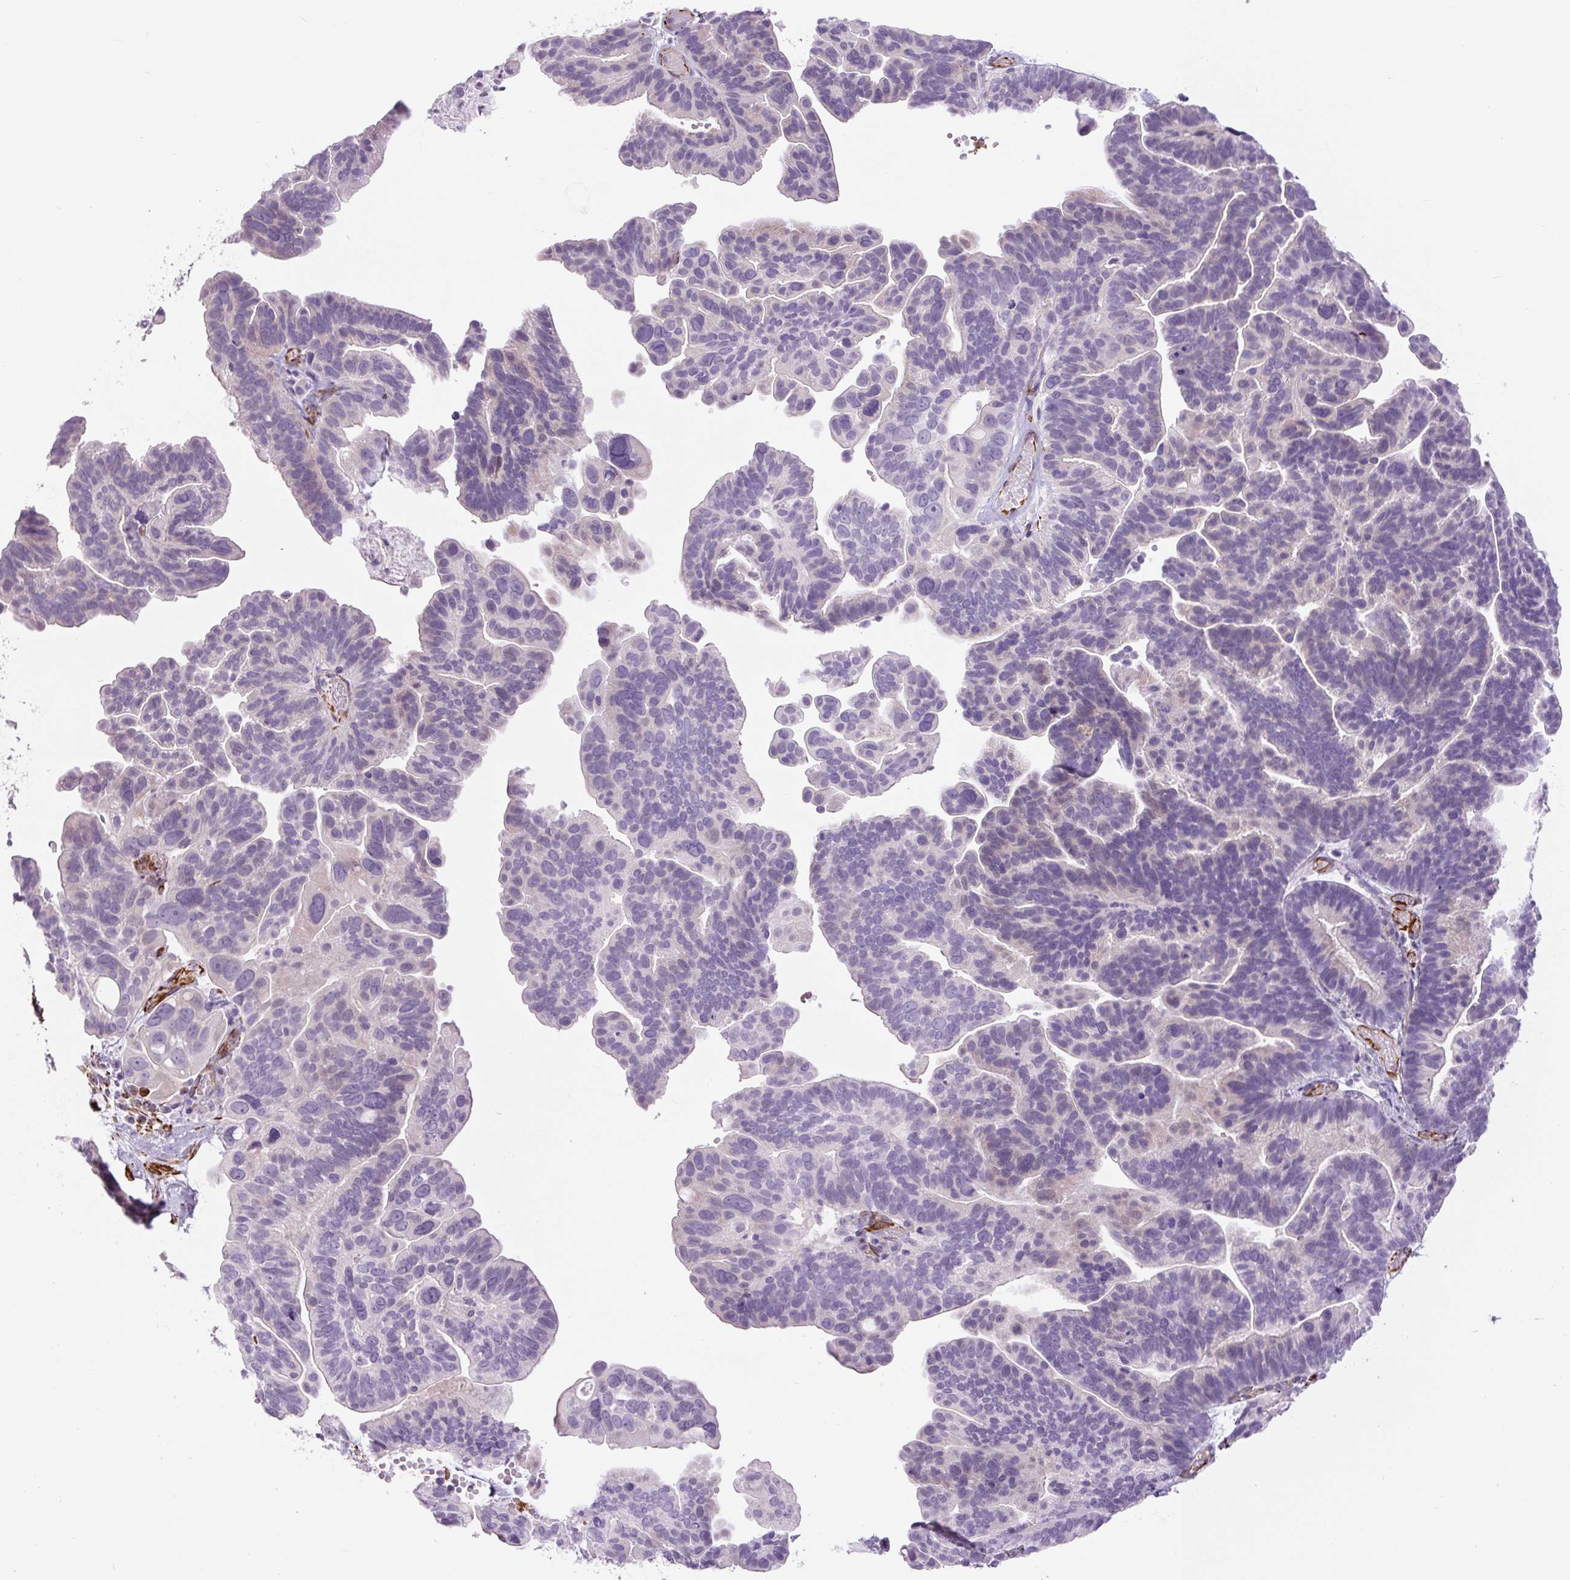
{"staining": {"intensity": "negative", "quantity": "none", "location": "none"}, "tissue": "ovarian cancer", "cell_type": "Tumor cells", "image_type": "cancer", "snomed": [{"axis": "morphology", "description": "Cystadenocarcinoma, serous, NOS"}, {"axis": "topography", "description": "Ovary"}], "caption": "Immunohistochemistry image of neoplastic tissue: serous cystadenocarcinoma (ovarian) stained with DAB (3,3'-diaminobenzidine) reveals no significant protein expression in tumor cells.", "gene": "NES", "patient": {"sex": "female", "age": 56}}